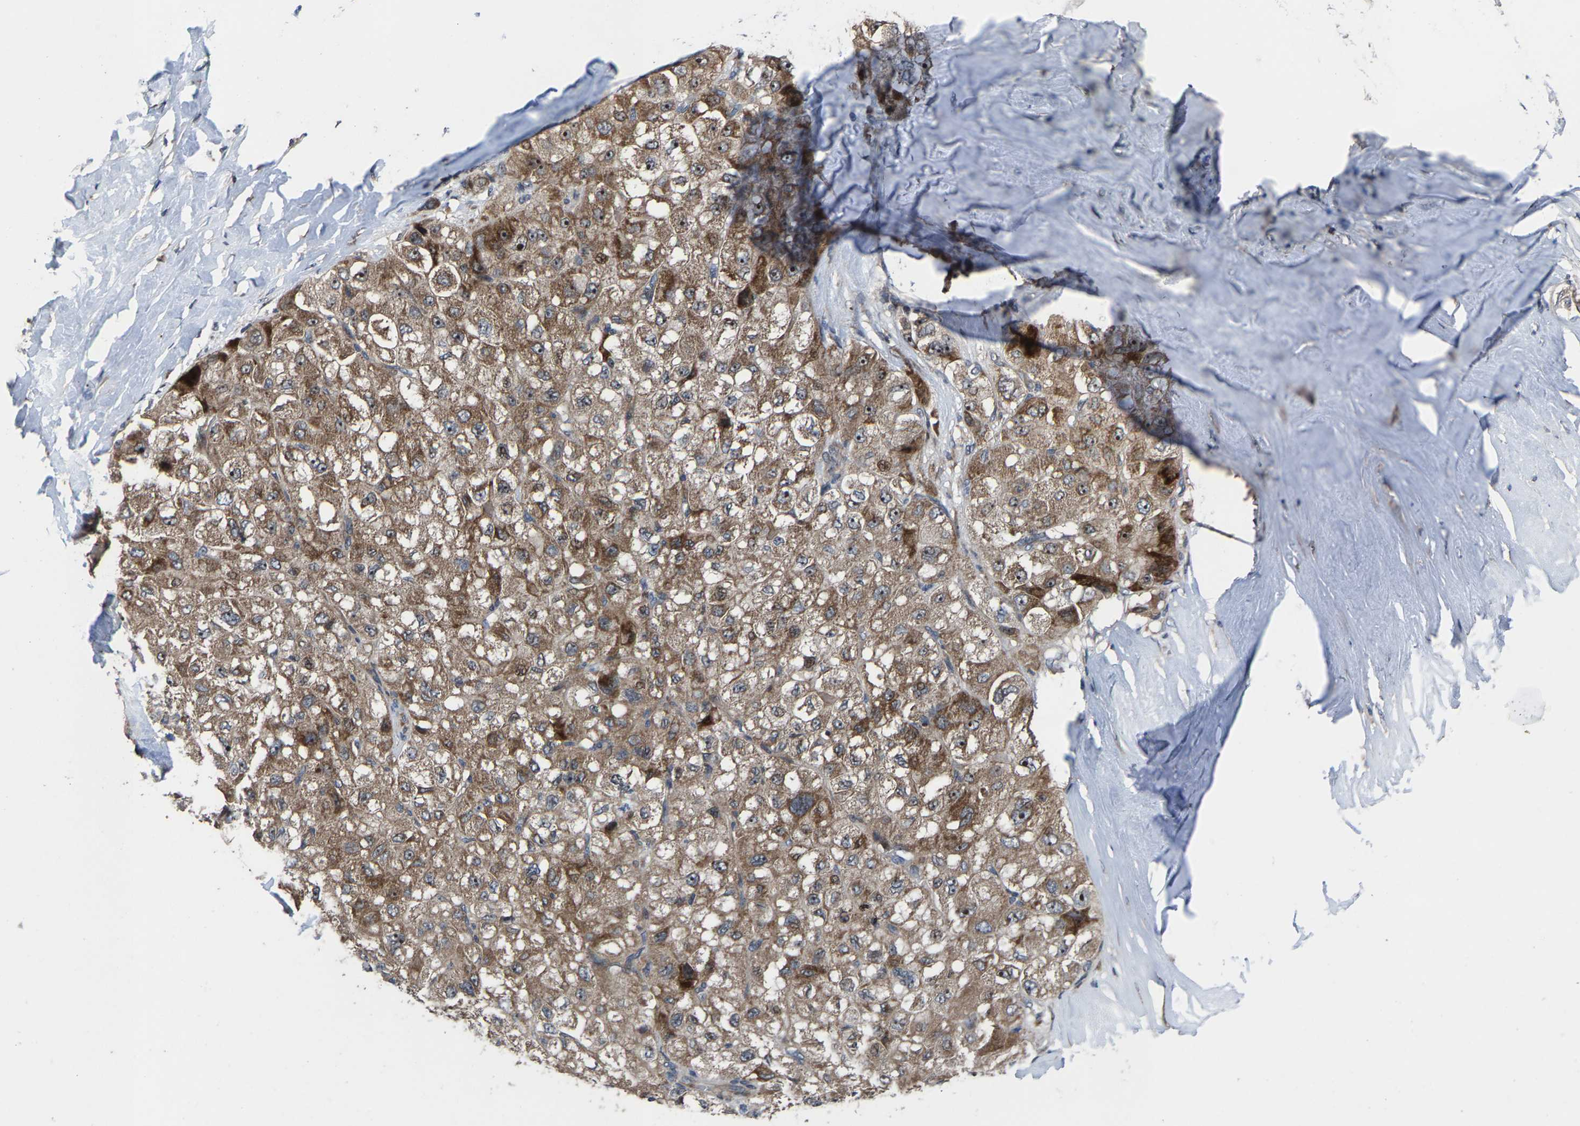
{"staining": {"intensity": "moderate", "quantity": ">75%", "location": "cytoplasmic/membranous,nuclear"}, "tissue": "liver cancer", "cell_type": "Tumor cells", "image_type": "cancer", "snomed": [{"axis": "morphology", "description": "Carcinoma, Hepatocellular, NOS"}, {"axis": "topography", "description": "Liver"}], "caption": "Moderate cytoplasmic/membranous and nuclear expression for a protein is seen in approximately >75% of tumor cells of hepatocellular carcinoma (liver) using immunohistochemistry (IHC).", "gene": "HAUS6", "patient": {"sex": "male", "age": 80}}